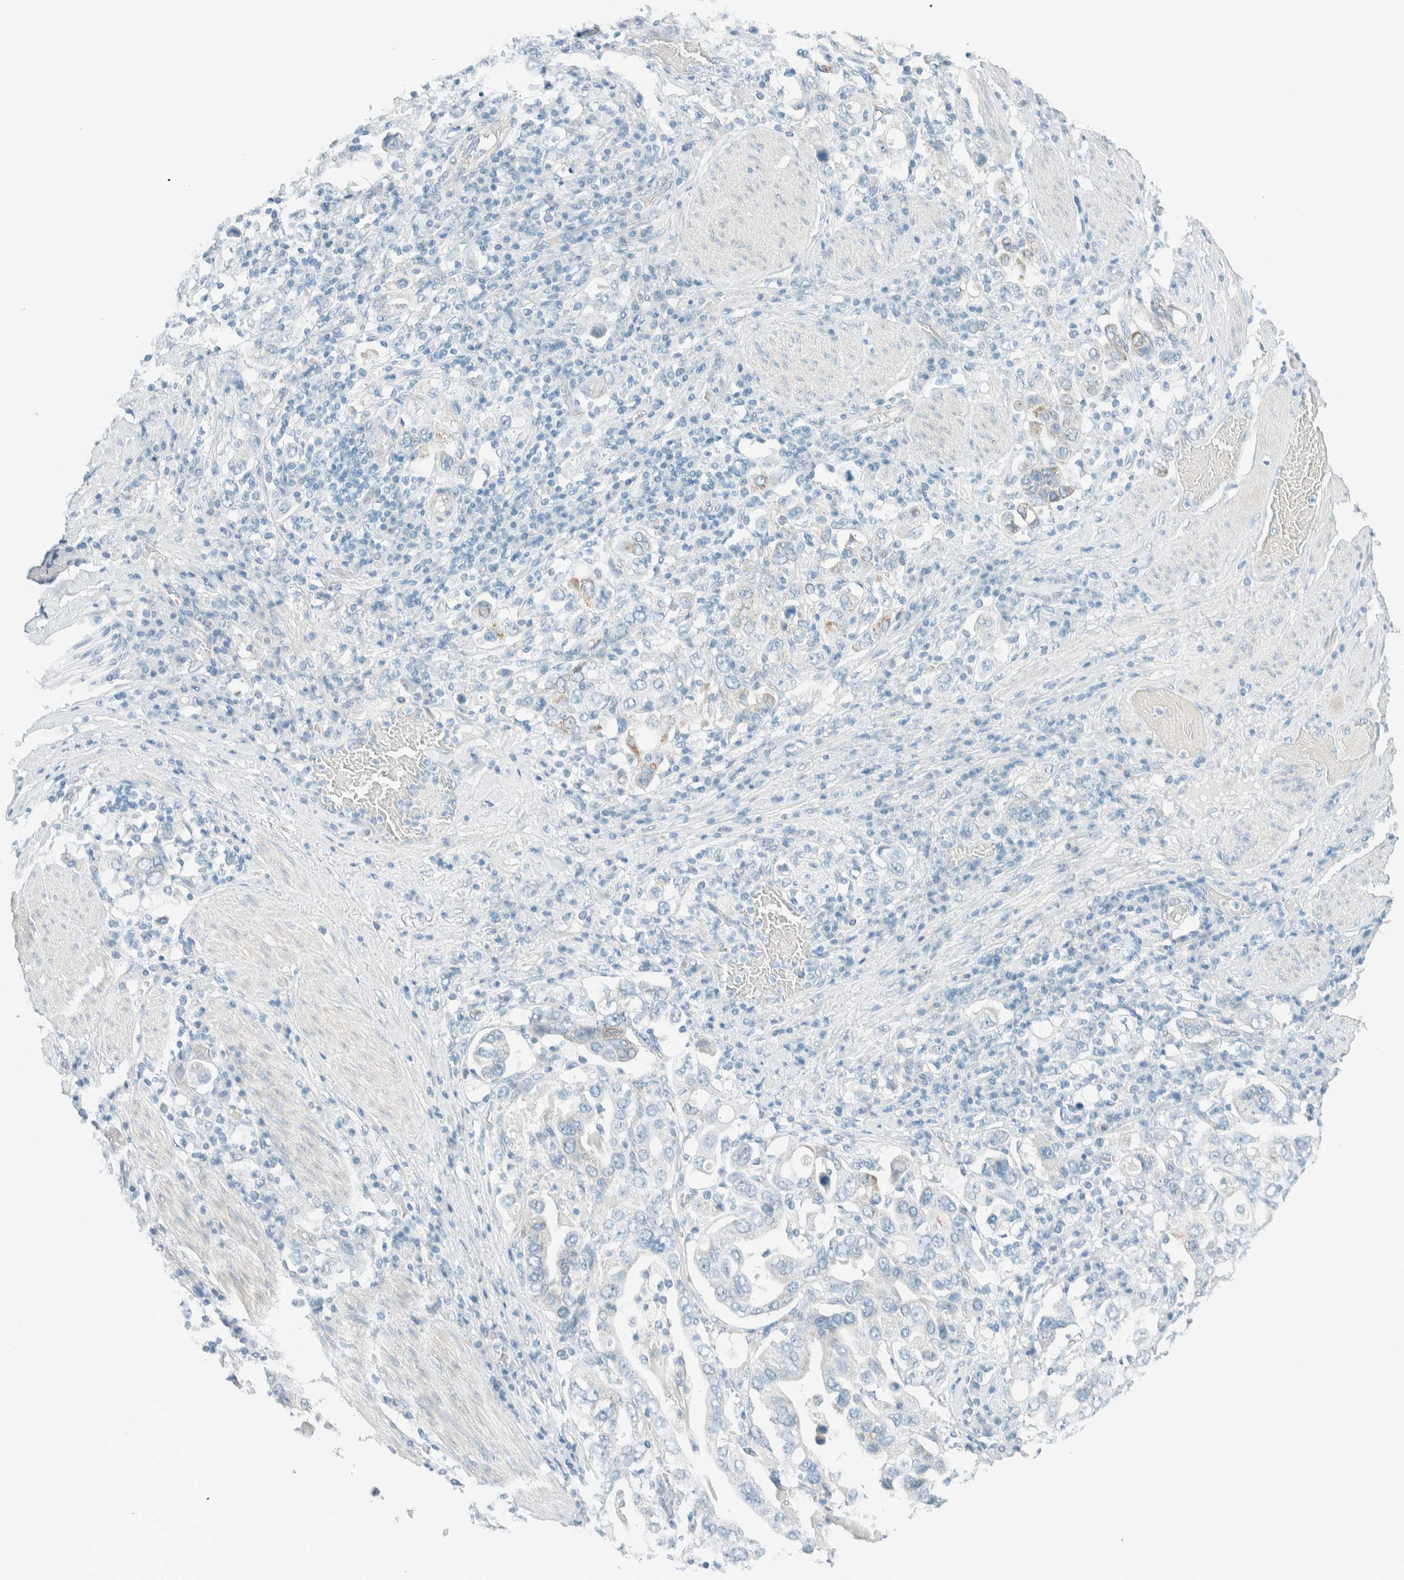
{"staining": {"intensity": "moderate", "quantity": "<25%", "location": "cytoplasmic/membranous"}, "tissue": "stomach cancer", "cell_type": "Tumor cells", "image_type": "cancer", "snomed": [{"axis": "morphology", "description": "Adenocarcinoma, NOS"}, {"axis": "topography", "description": "Stomach, upper"}], "caption": "The histopathology image shows a brown stain indicating the presence of a protein in the cytoplasmic/membranous of tumor cells in adenocarcinoma (stomach). (brown staining indicates protein expression, while blue staining denotes nuclei).", "gene": "ALDH7A1", "patient": {"sex": "male", "age": 62}}